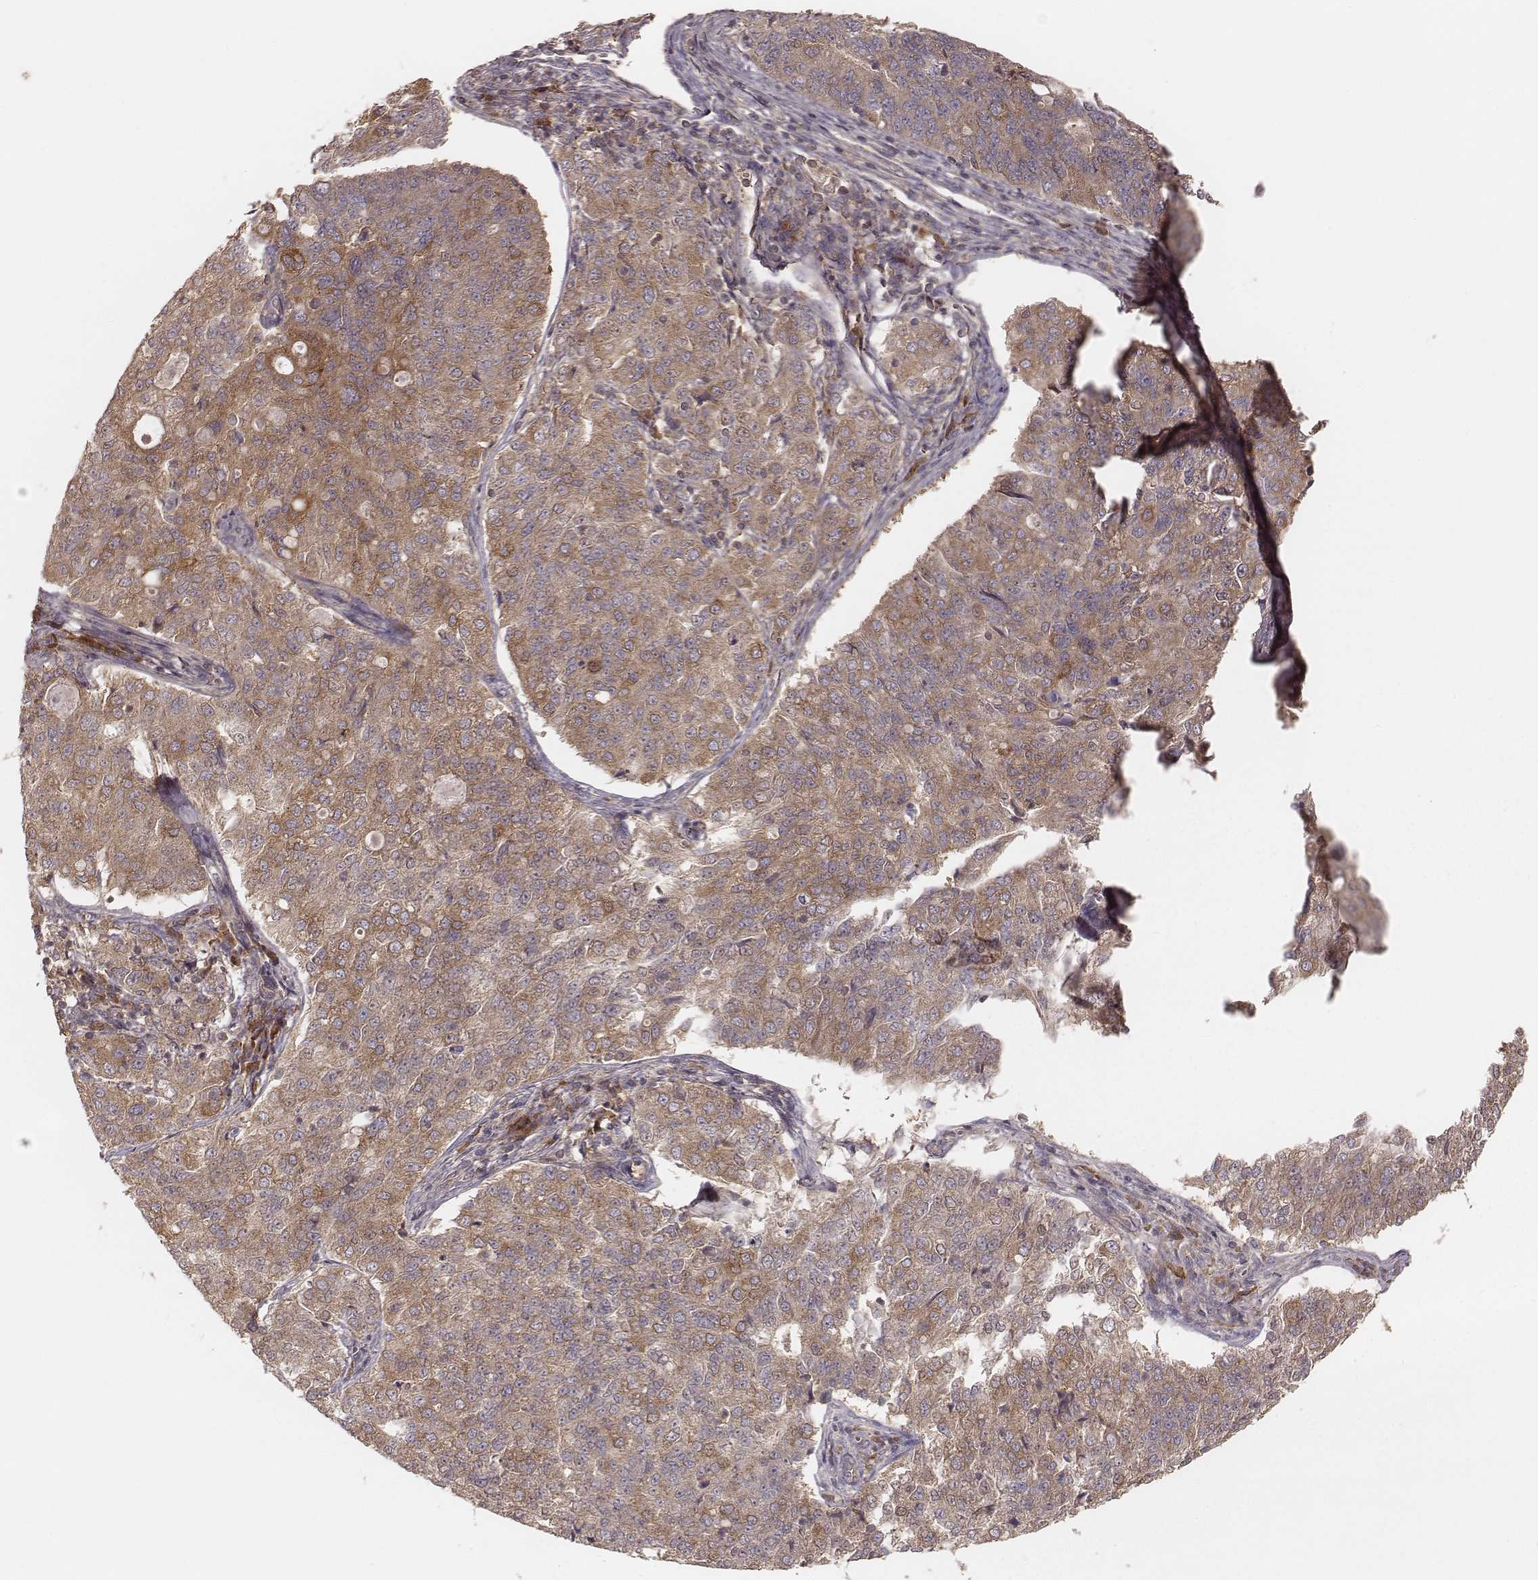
{"staining": {"intensity": "weak", "quantity": ">75%", "location": "cytoplasmic/membranous"}, "tissue": "endometrial cancer", "cell_type": "Tumor cells", "image_type": "cancer", "snomed": [{"axis": "morphology", "description": "Adenocarcinoma, NOS"}, {"axis": "topography", "description": "Endometrium"}], "caption": "A high-resolution photomicrograph shows immunohistochemistry (IHC) staining of adenocarcinoma (endometrial), which reveals weak cytoplasmic/membranous expression in approximately >75% of tumor cells.", "gene": "CARS1", "patient": {"sex": "female", "age": 43}}